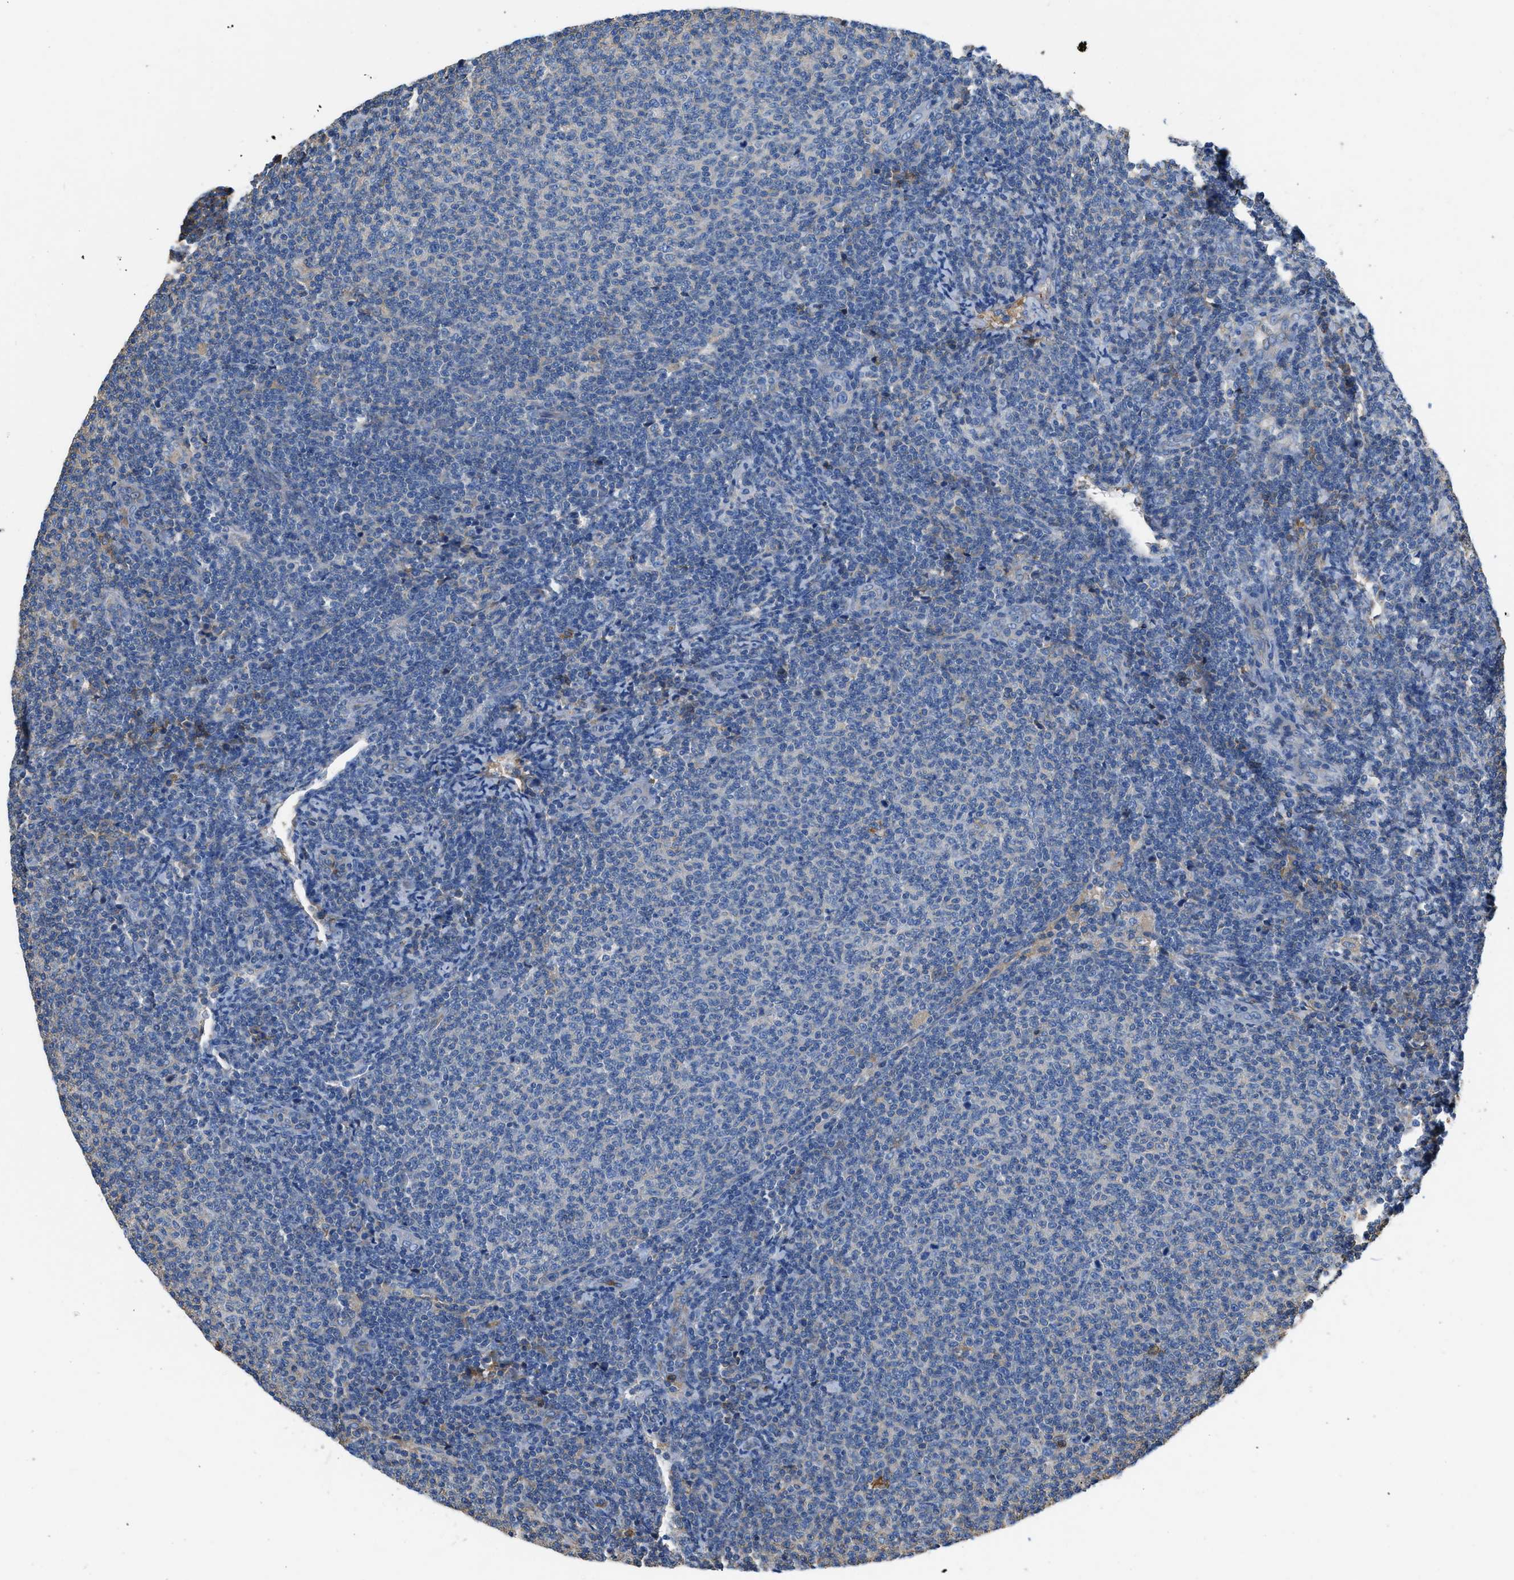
{"staining": {"intensity": "negative", "quantity": "none", "location": "none"}, "tissue": "lymphoma", "cell_type": "Tumor cells", "image_type": "cancer", "snomed": [{"axis": "morphology", "description": "Malignant lymphoma, non-Hodgkin's type, Low grade"}, {"axis": "topography", "description": "Lymph node"}], "caption": "Immunohistochemical staining of human low-grade malignant lymphoma, non-Hodgkin's type exhibits no significant staining in tumor cells.", "gene": "ATP6V0D1", "patient": {"sex": "male", "age": 66}}